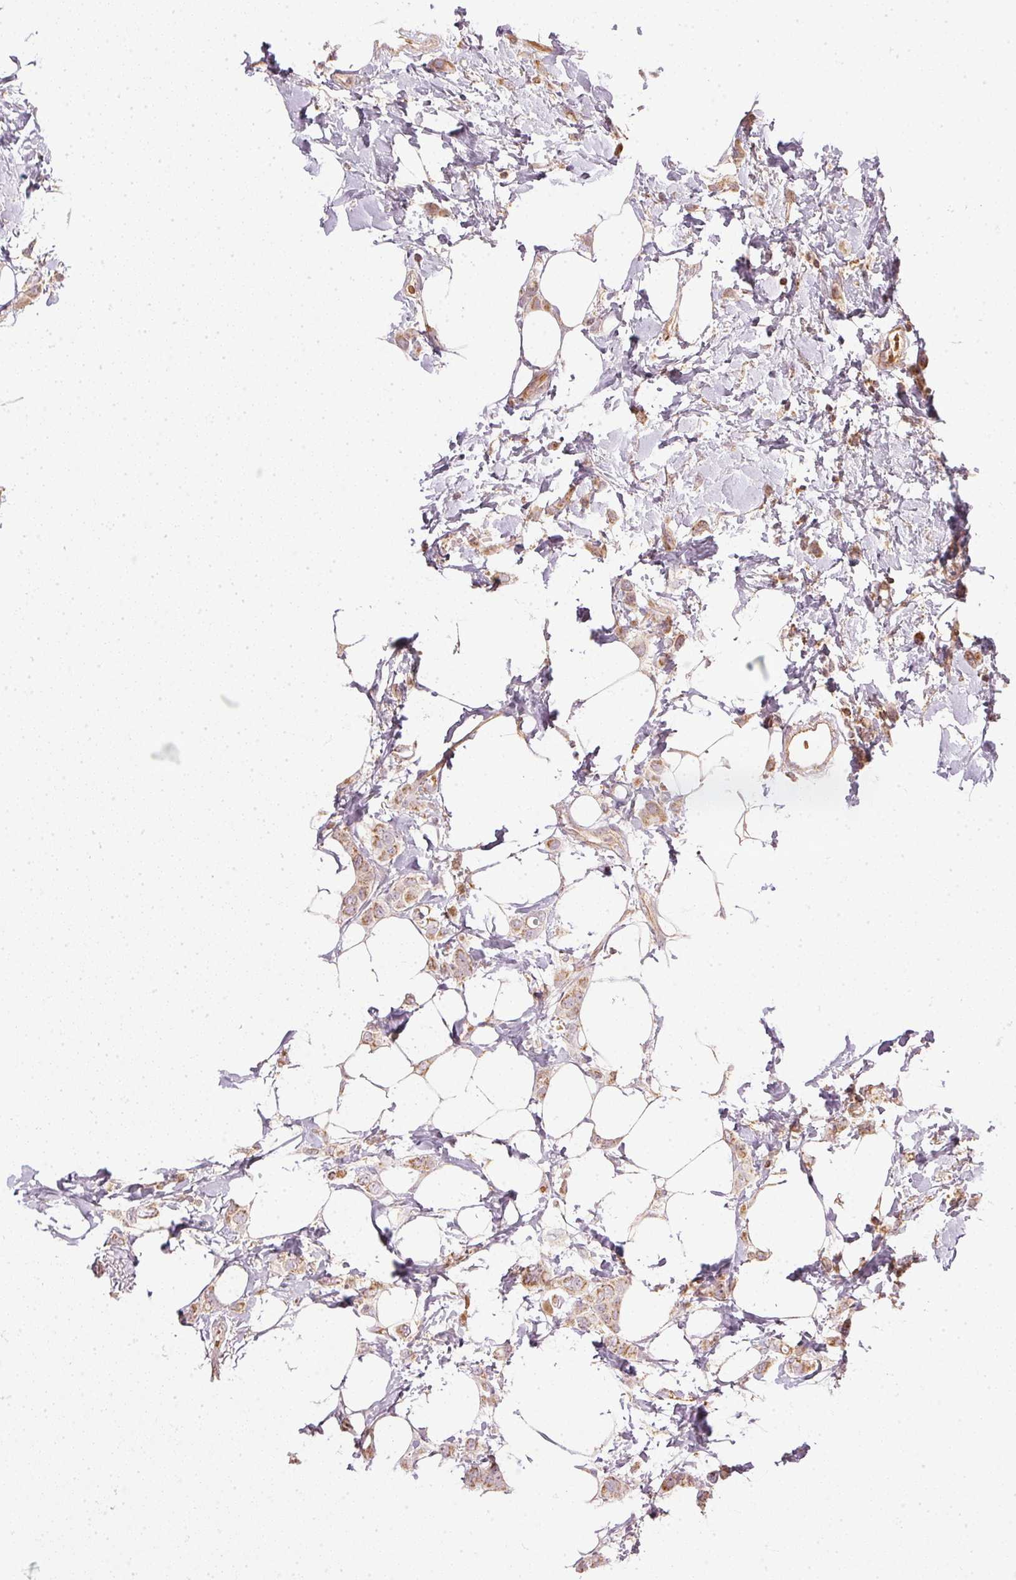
{"staining": {"intensity": "weak", "quantity": ">75%", "location": "cytoplasmic/membranous"}, "tissue": "breast cancer", "cell_type": "Tumor cells", "image_type": "cancer", "snomed": [{"axis": "morphology", "description": "Lobular carcinoma"}, {"axis": "topography", "description": "Breast"}], "caption": "Breast lobular carcinoma stained with a protein marker demonstrates weak staining in tumor cells.", "gene": "NADK2", "patient": {"sex": "female", "age": 66}}